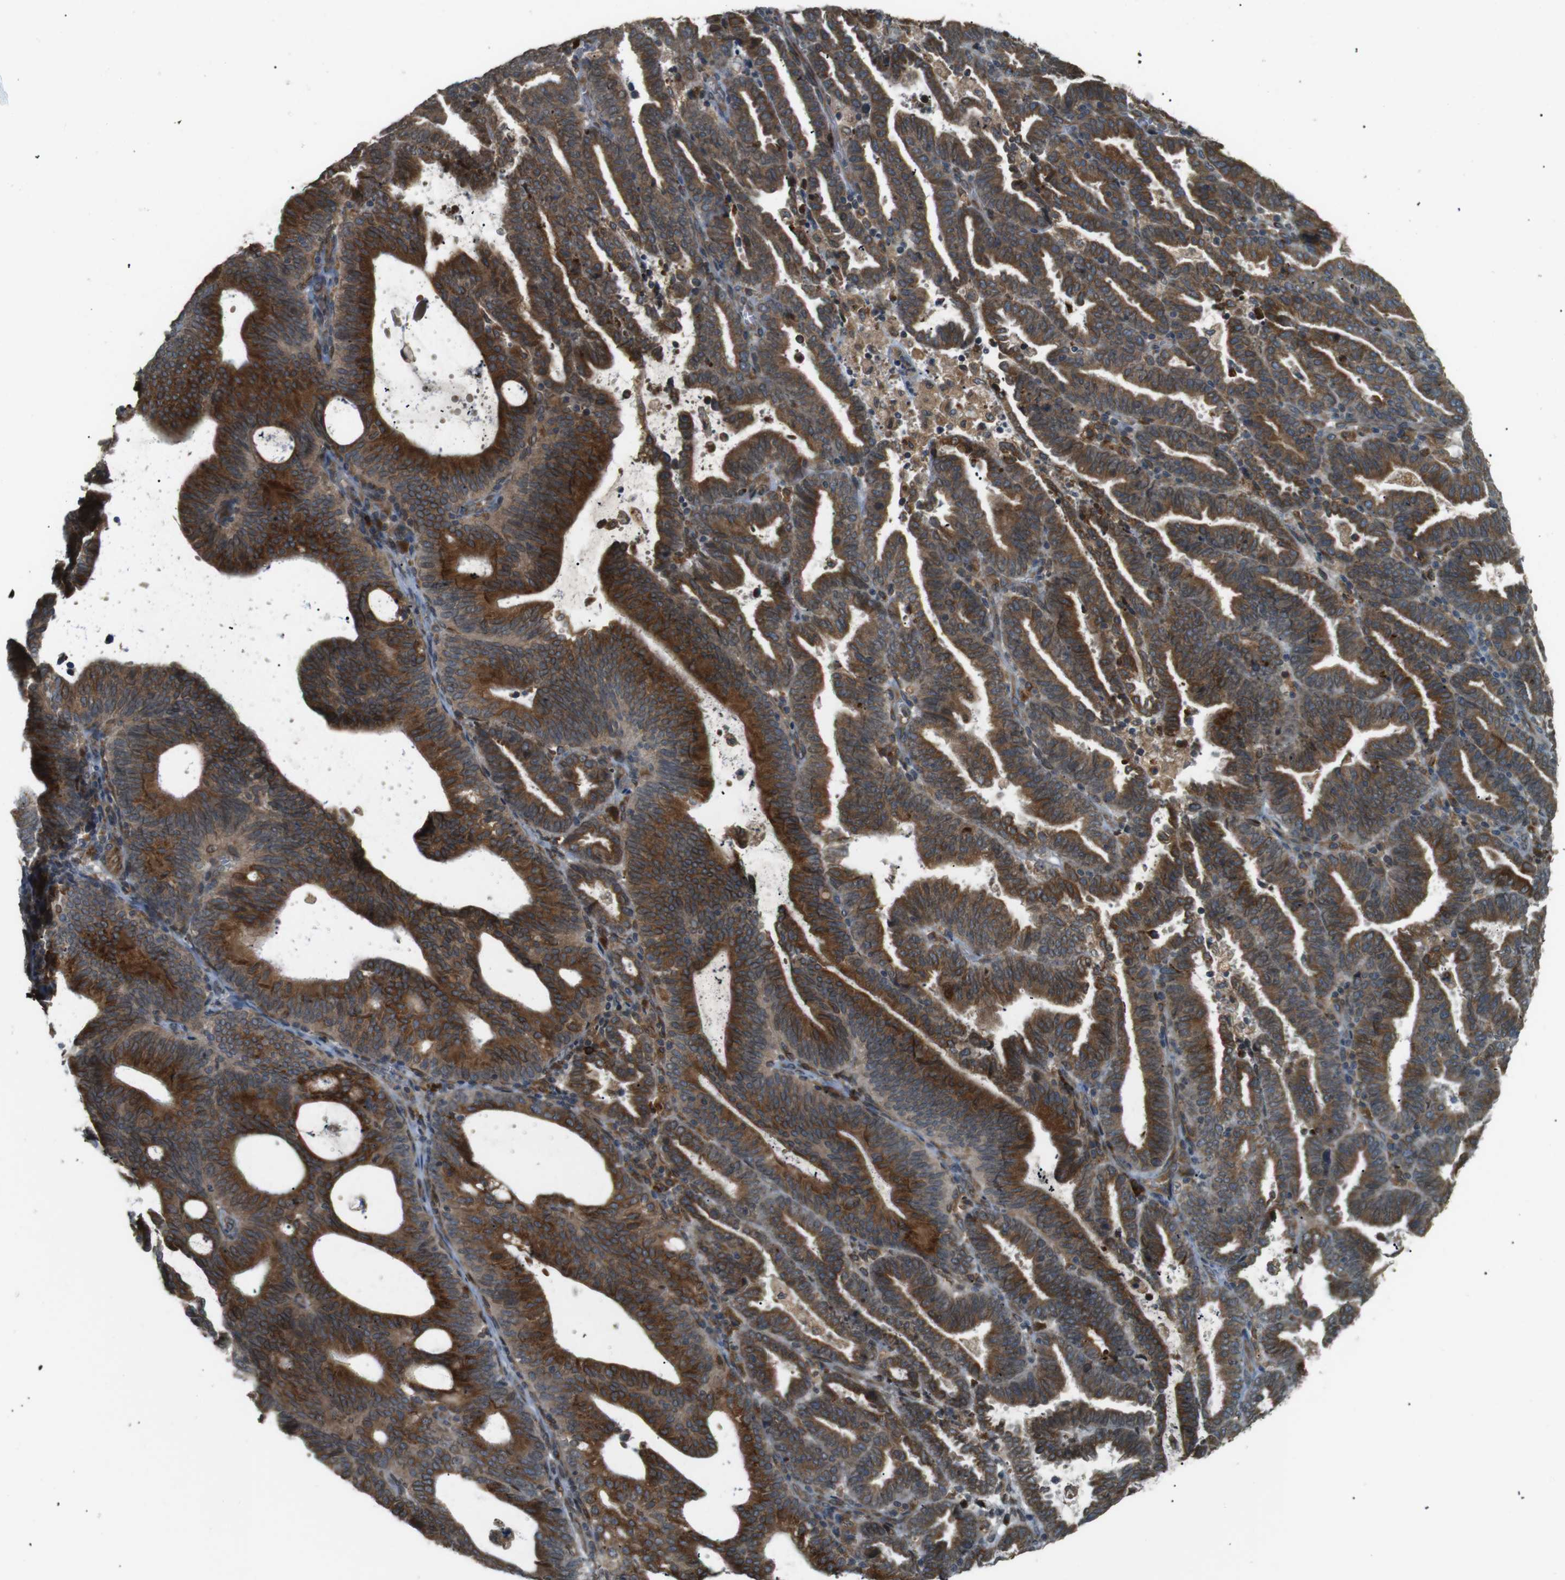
{"staining": {"intensity": "strong", "quantity": "25%-75%", "location": "cytoplasmic/membranous"}, "tissue": "endometrial cancer", "cell_type": "Tumor cells", "image_type": "cancer", "snomed": [{"axis": "morphology", "description": "Adenocarcinoma, NOS"}, {"axis": "topography", "description": "Uterus"}], "caption": "Immunohistochemical staining of adenocarcinoma (endometrial) reveals high levels of strong cytoplasmic/membranous protein expression in about 25%-75% of tumor cells. Nuclei are stained in blue.", "gene": "TMED4", "patient": {"sex": "female", "age": 83}}